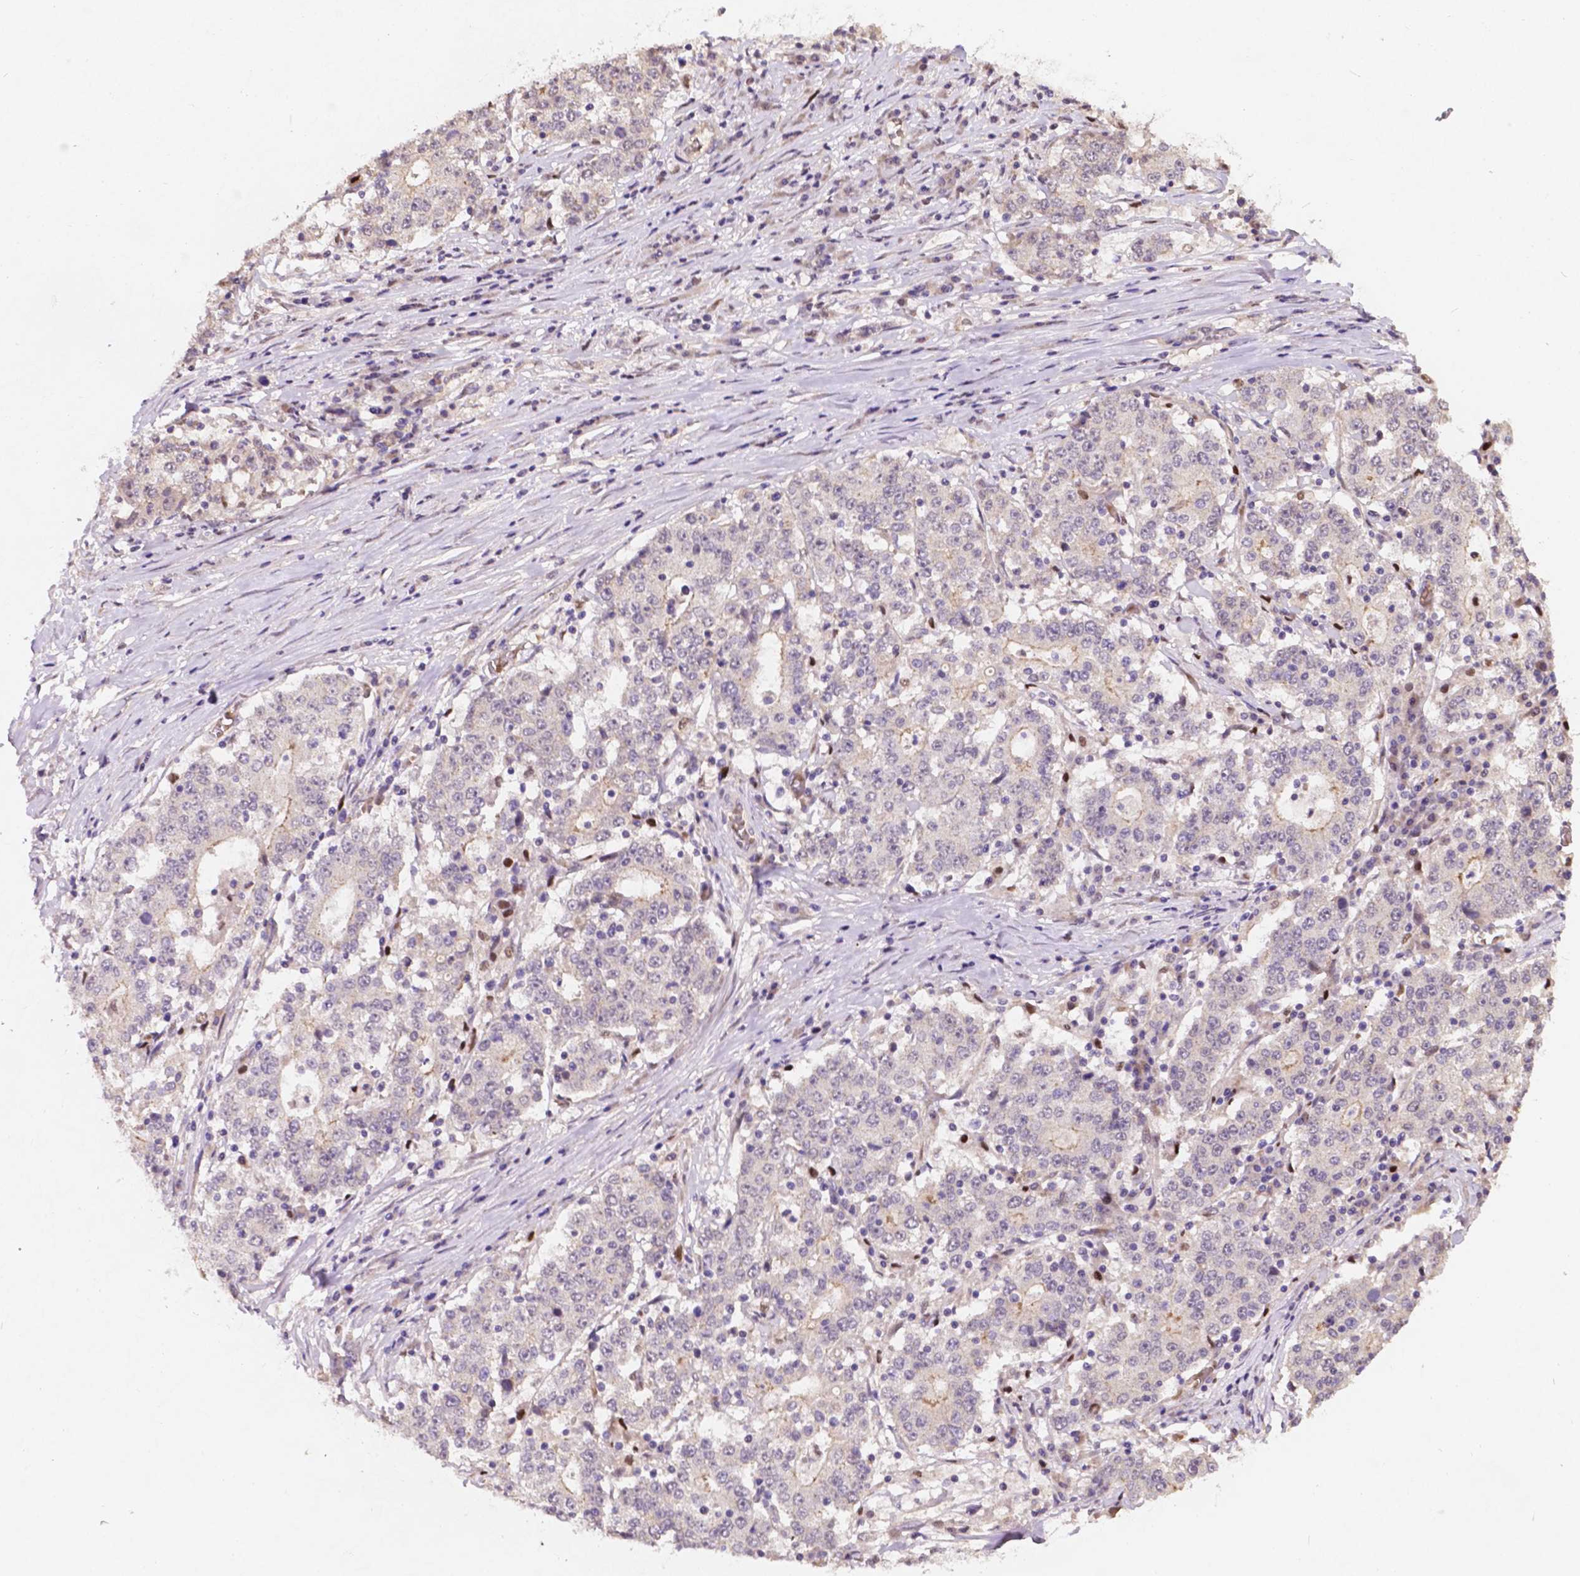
{"staining": {"intensity": "weak", "quantity": "<25%", "location": "cytoplasmic/membranous"}, "tissue": "stomach cancer", "cell_type": "Tumor cells", "image_type": "cancer", "snomed": [{"axis": "morphology", "description": "Adenocarcinoma, NOS"}, {"axis": "topography", "description": "Stomach"}], "caption": "Micrograph shows no protein staining in tumor cells of stomach cancer (adenocarcinoma) tissue.", "gene": "DUSP16", "patient": {"sex": "male", "age": 59}}